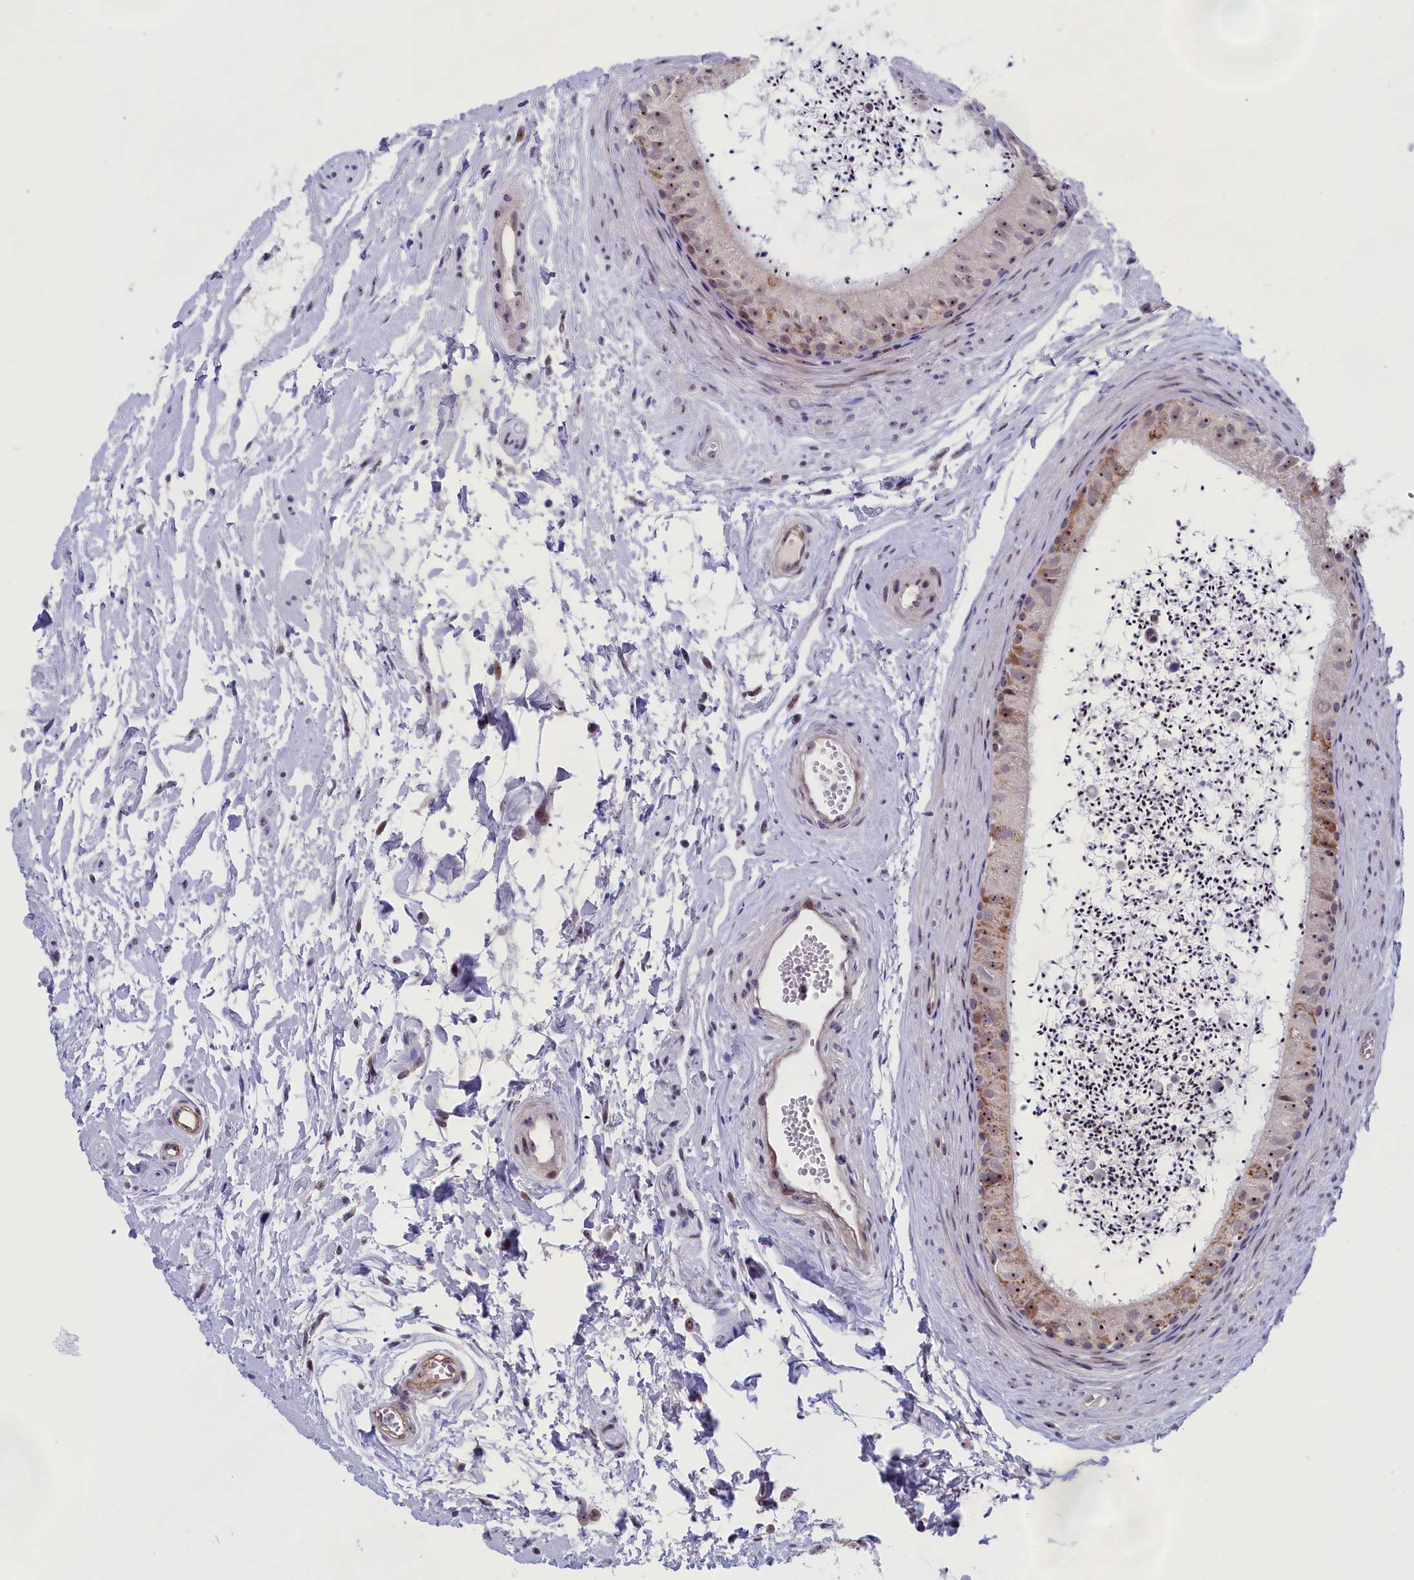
{"staining": {"intensity": "moderate", "quantity": "25%-75%", "location": "cytoplasmic/membranous,nuclear"}, "tissue": "epididymis", "cell_type": "Glandular cells", "image_type": "normal", "snomed": [{"axis": "morphology", "description": "Normal tissue, NOS"}, {"axis": "topography", "description": "Epididymis"}], "caption": "A histopathology image of human epididymis stained for a protein reveals moderate cytoplasmic/membranous,nuclear brown staining in glandular cells. (Brightfield microscopy of DAB IHC at high magnification).", "gene": "PPAN", "patient": {"sex": "male", "age": 56}}